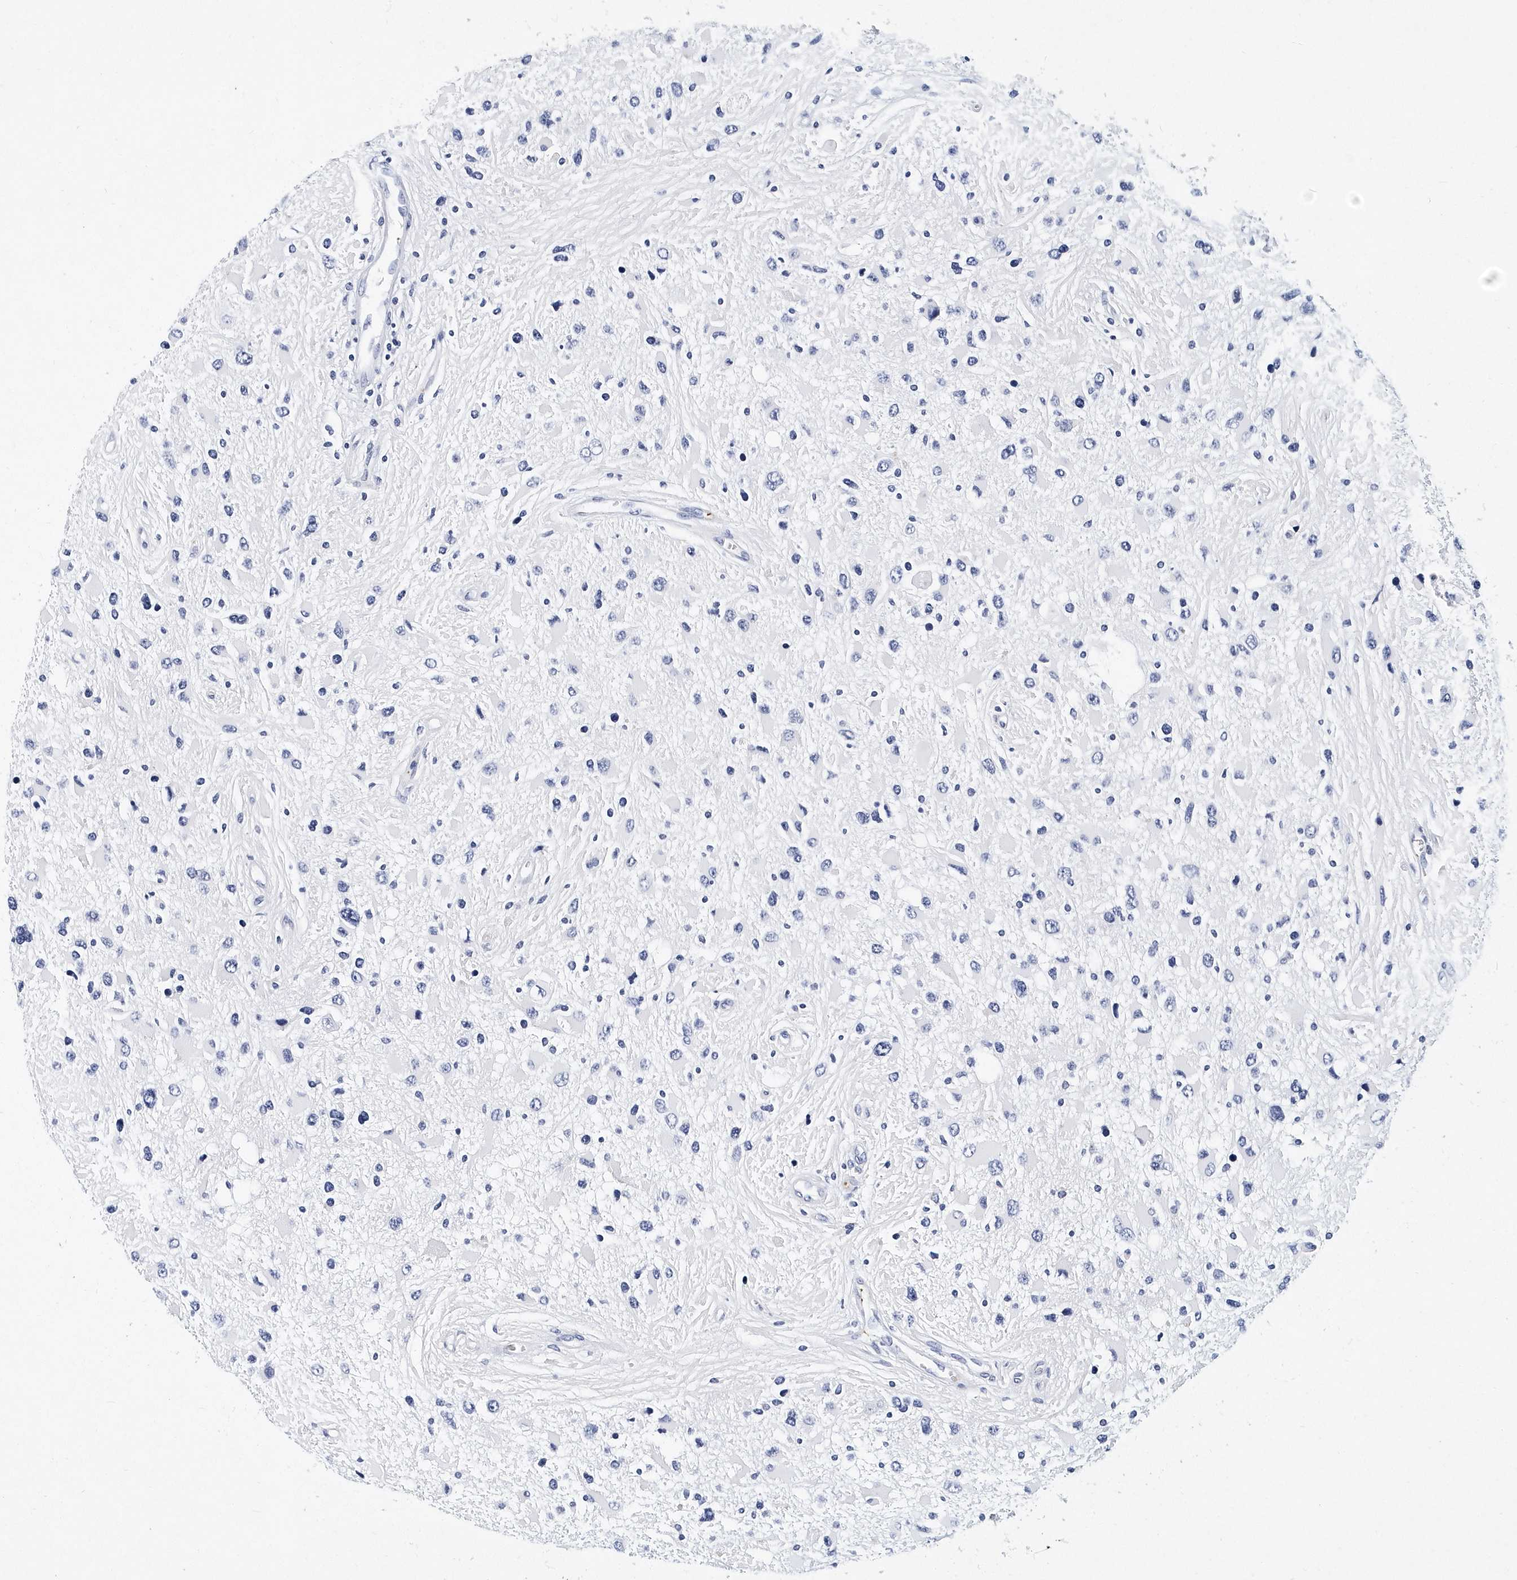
{"staining": {"intensity": "negative", "quantity": "none", "location": "none"}, "tissue": "glioma", "cell_type": "Tumor cells", "image_type": "cancer", "snomed": [{"axis": "morphology", "description": "Glioma, malignant, High grade"}, {"axis": "topography", "description": "Brain"}], "caption": "Immunohistochemistry of malignant glioma (high-grade) shows no positivity in tumor cells.", "gene": "ITGA2B", "patient": {"sex": "male", "age": 53}}